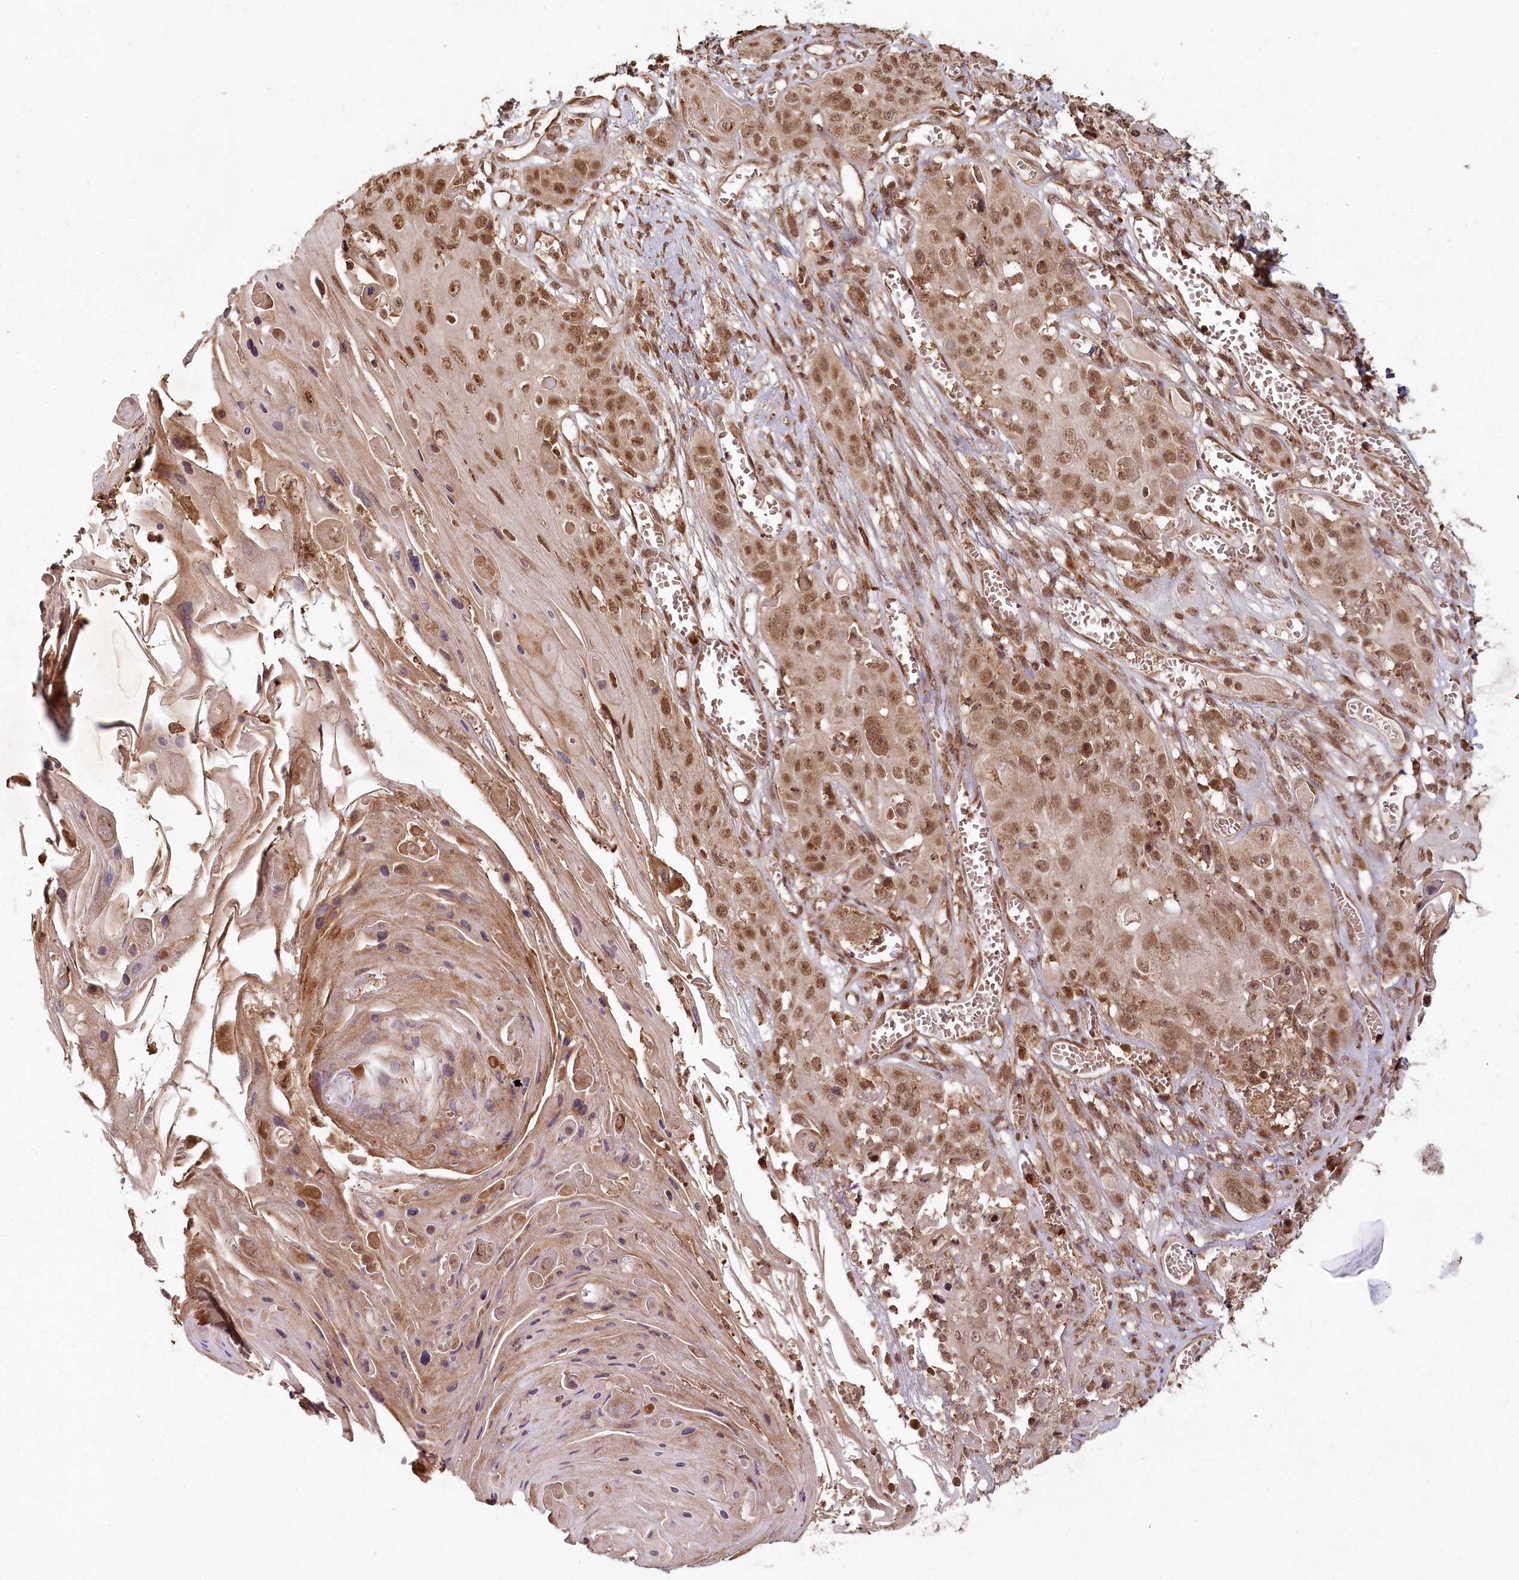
{"staining": {"intensity": "moderate", "quantity": ">75%", "location": "nuclear"}, "tissue": "skin cancer", "cell_type": "Tumor cells", "image_type": "cancer", "snomed": [{"axis": "morphology", "description": "Squamous cell carcinoma, NOS"}, {"axis": "topography", "description": "Skin"}], "caption": "Skin squamous cell carcinoma stained with immunohistochemistry exhibits moderate nuclear positivity in about >75% of tumor cells.", "gene": "MICU1", "patient": {"sex": "male", "age": 55}}